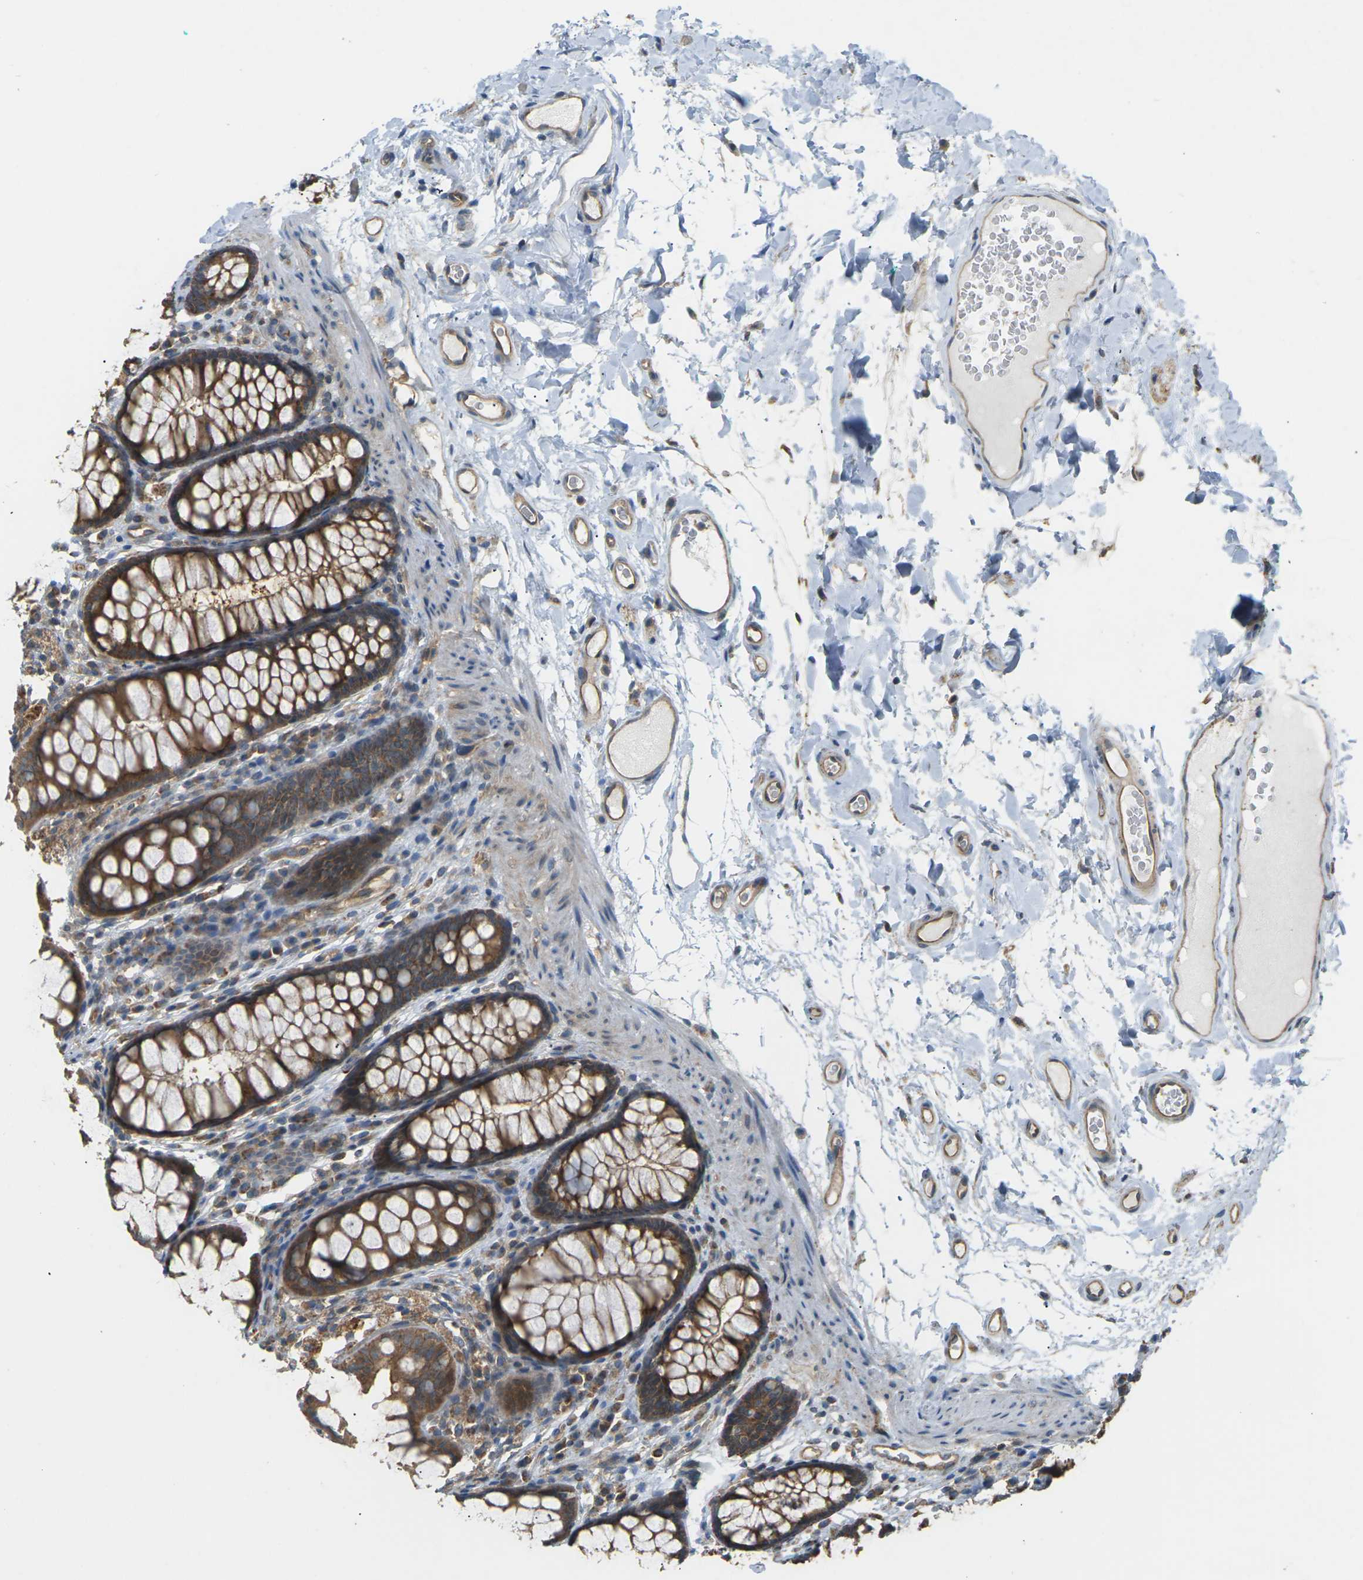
{"staining": {"intensity": "moderate", "quantity": ">75%", "location": "cytoplasmic/membranous"}, "tissue": "colon", "cell_type": "Endothelial cells", "image_type": "normal", "snomed": [{"axis": "morphology", "description": "Normal tissue, NOS"}, {"axis": "topography", "description": "Colon"}], "caption": "A brown stain shows moderate cytoplasmic/membranous staining of a protein in endothelial cells of benign colon.", "gene": "KSR1", "patient": {"sex": "female", "age": 55}}